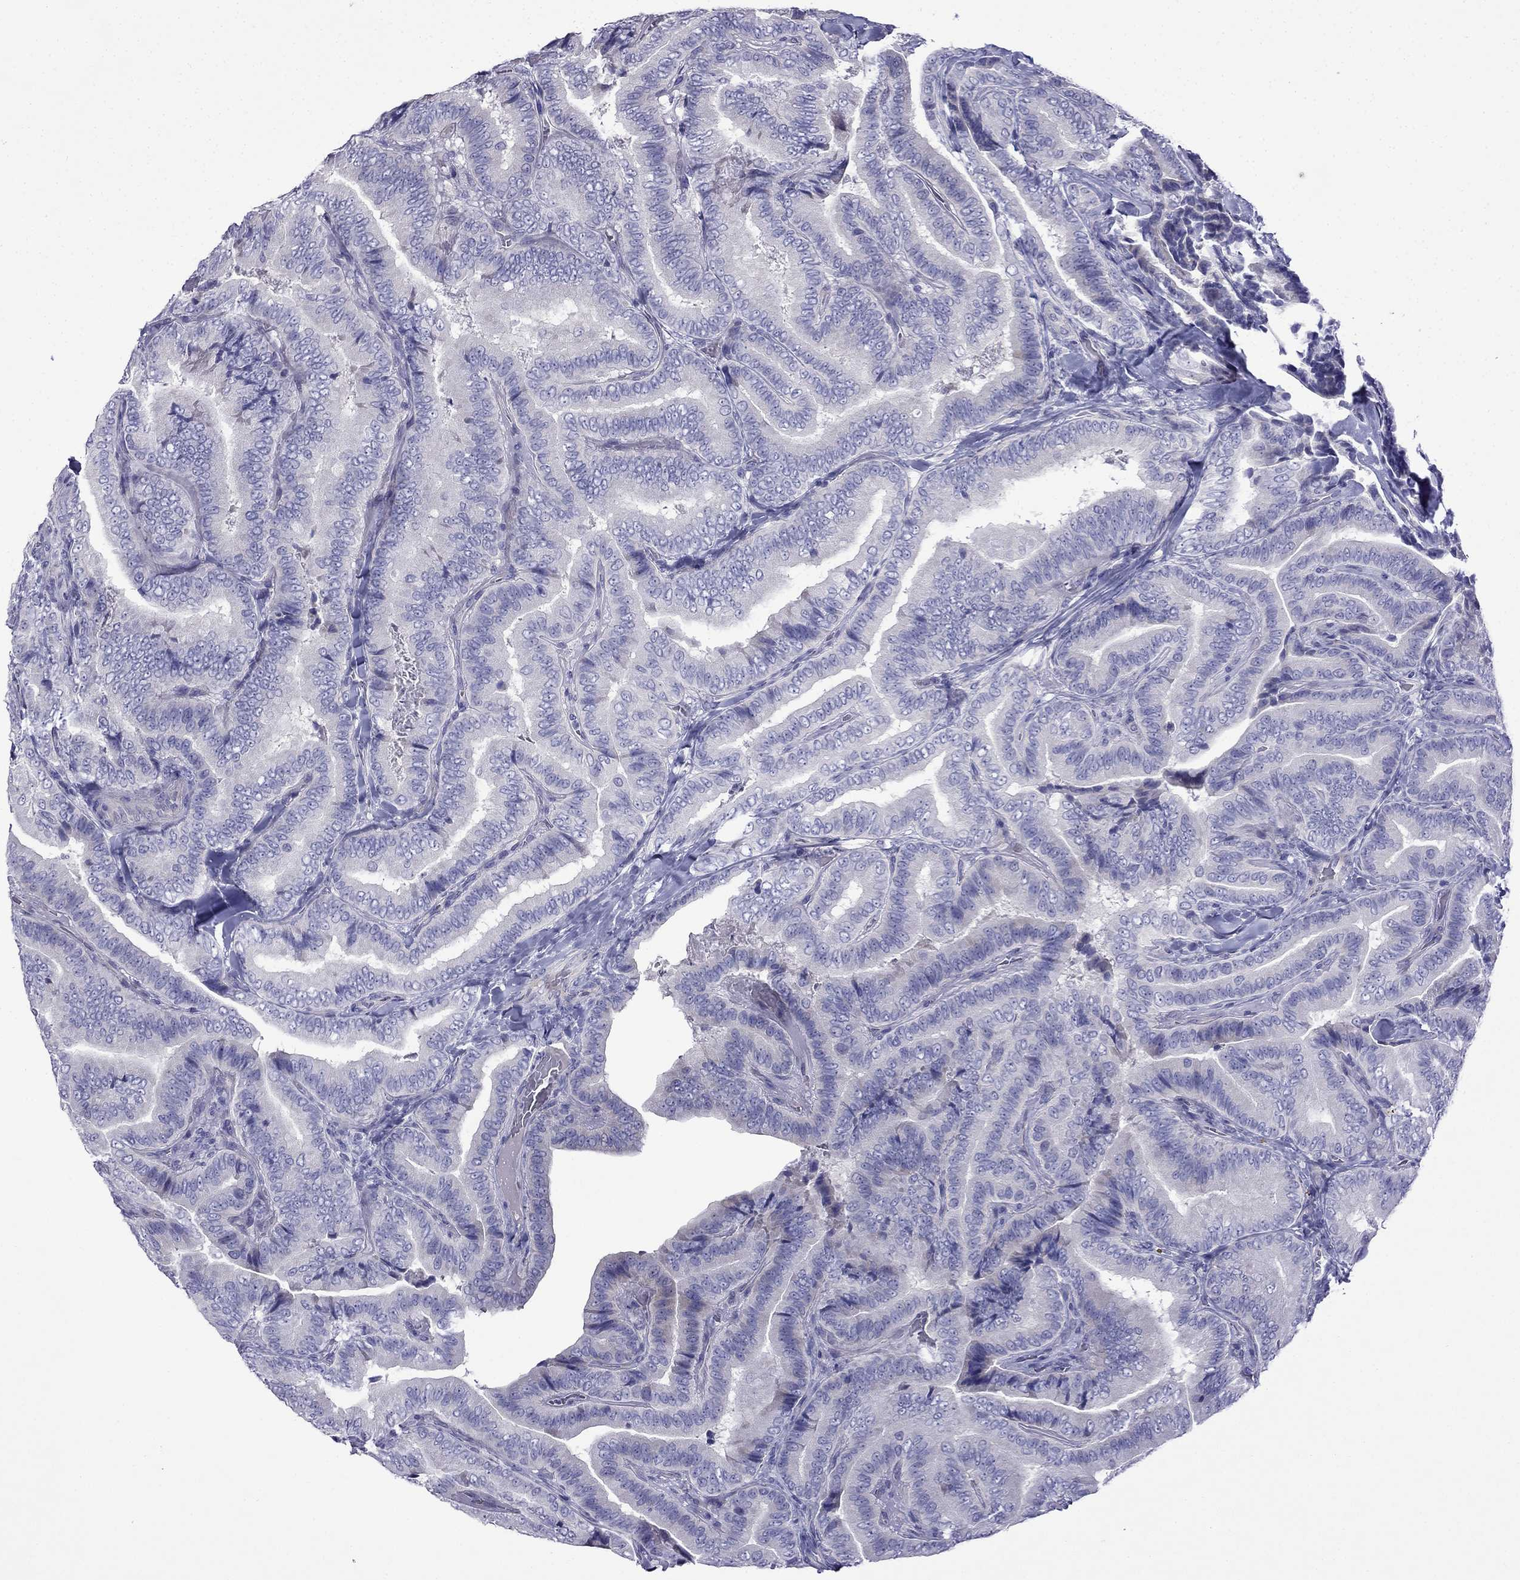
{"staining": {"intensity": "negative", "quantity": "none", "location": "none"}, "tissue": "thyroid cancer", "cell_type": "Tumor cells", "image_type": "cancer", "snomed": [{"axis": "morphology", "description": "Papillary adenocarcinoma, NOS"}, {"axis": "topography", "description": "Thyroid gland"}], "caption": "High power microscopy micrograph of an immunohistochemistry (IHC) histopathology image of thyroid cancer (papillary adenocarcinoma), revealing no significant expression in tumor cells.", "gene": "PATE1", "patient": {"sex": "male", "age": 61}}